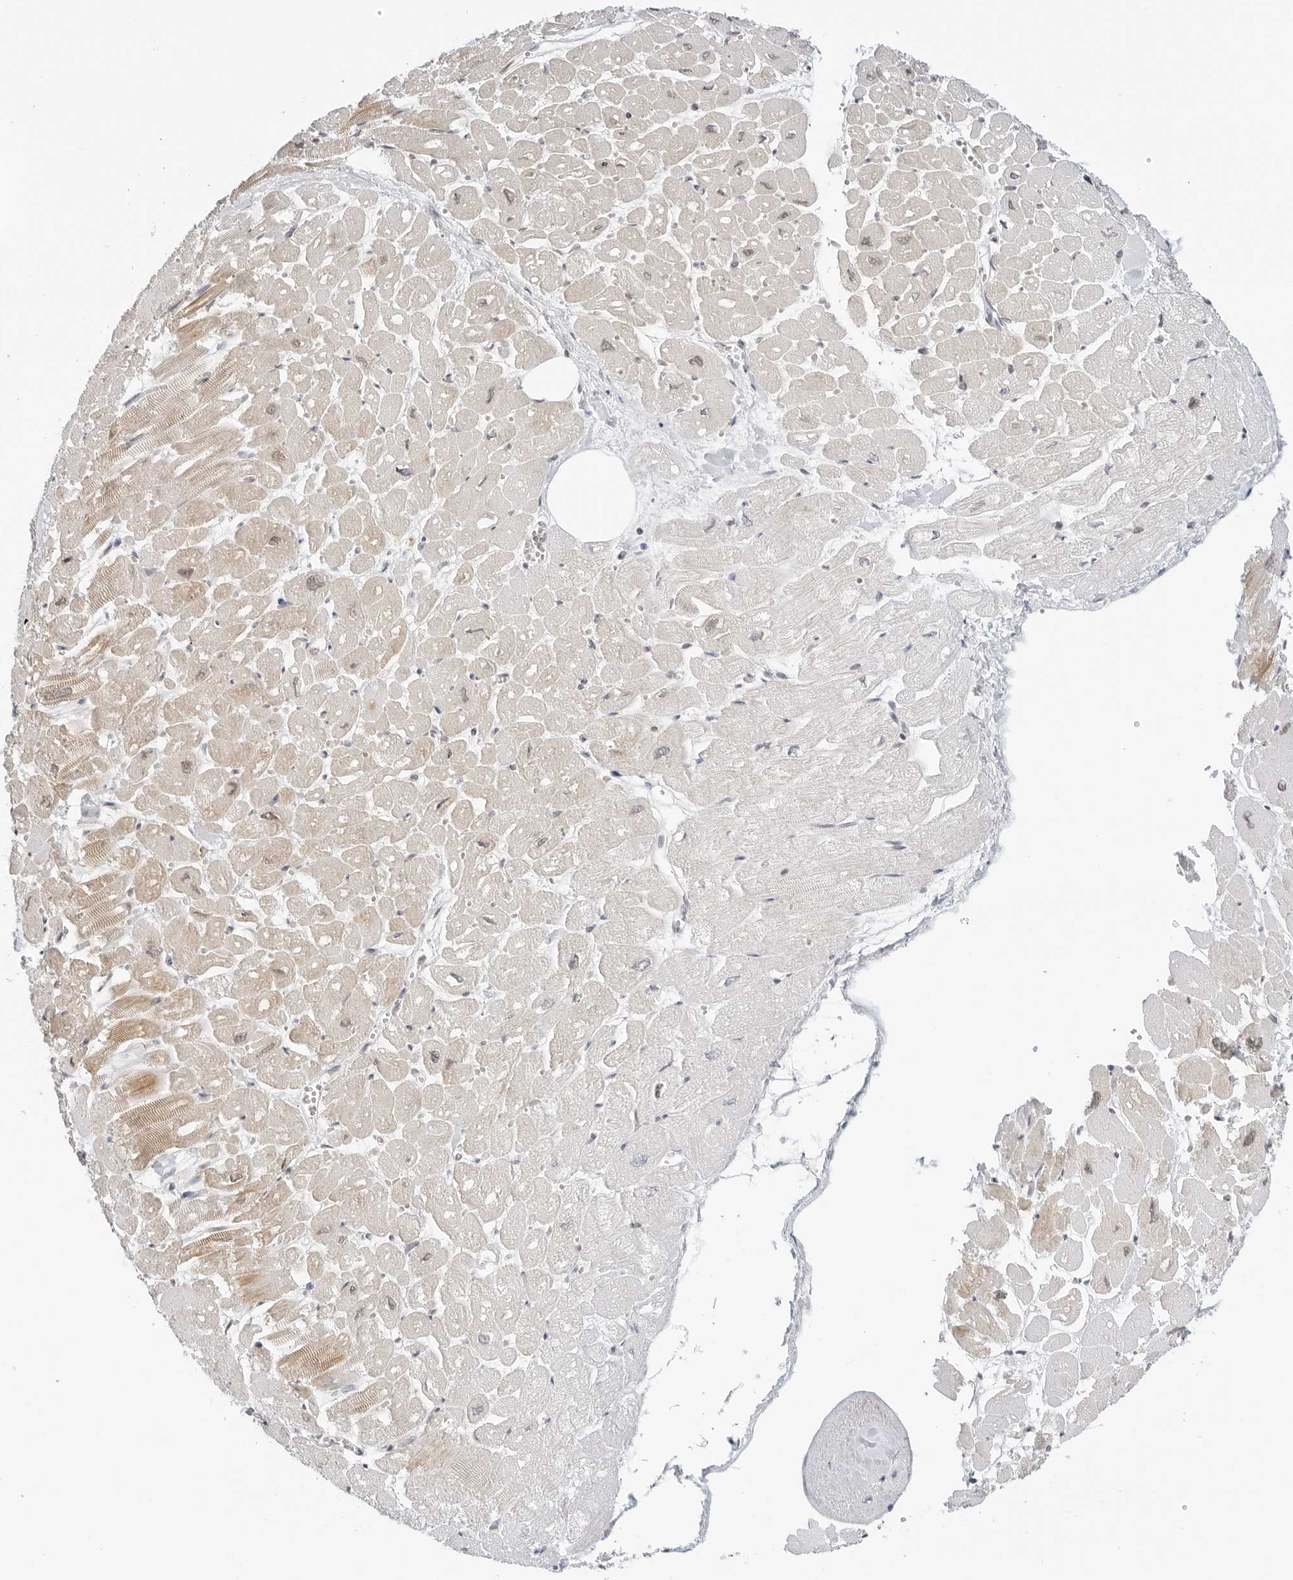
{"staining": {"intensity": "weak", "quantity": "25%-75%", "location": "cytoplasmic/membranous,nuclear"}, "tissue": "heart muscle", "cell_type": "Cardiomyocytes", "image_type": "normal", "snomed": [{"axis": "morphology", "description": "Normal tissue, NOS"}, {"axis": "topography", "description": "Heart"}], "caption": "Brown immunohistochemical staining in benign heart muscle demonstrates weak cytoplasmic/membranous,nuclear expression in about 25%-75% of cardiomyocytes. The protein of interest is shown in brown color, while the nuclei are stained blue.", "gene": "METAP1", "patient": {"sex": "male", "age": 54}}